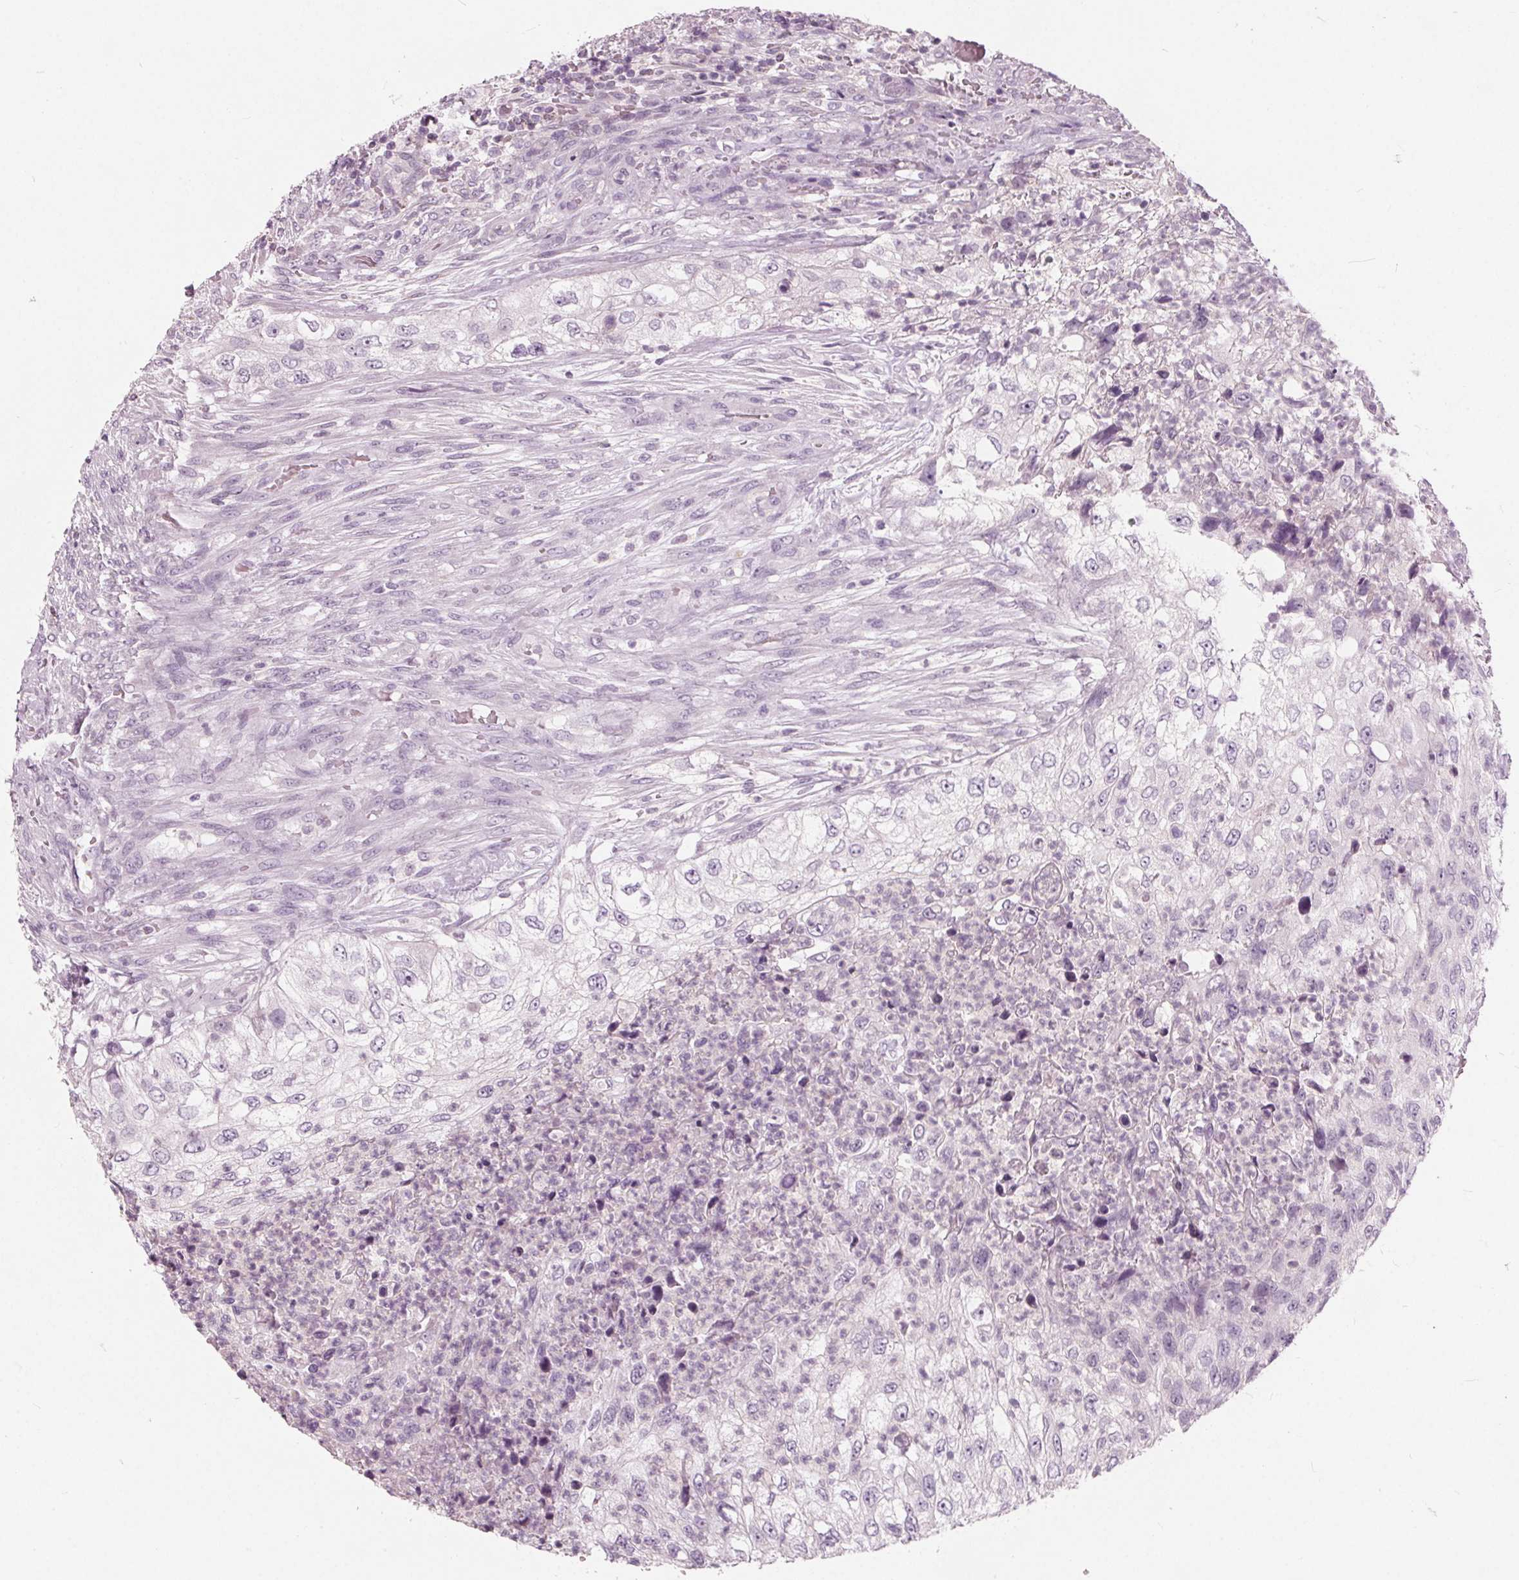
{"staining": {"intensity": "negative", "quantity": "none", "location": "none"}, "tissue": "urothelial cancer", "cell_type": "Tumor cells", "image_type": "cancer", "snomed": [{"axis": "morphology", "description": "Urothelial carcinoma, High grade"}, {"axis": "topography", "description": "Urinary bladder"}], "caption": "A histopathology image of human urothelial cancer is negative for staining in tumor cells.", "gene": "TKFC", "patient": {"sex": "female", "age": 60}}